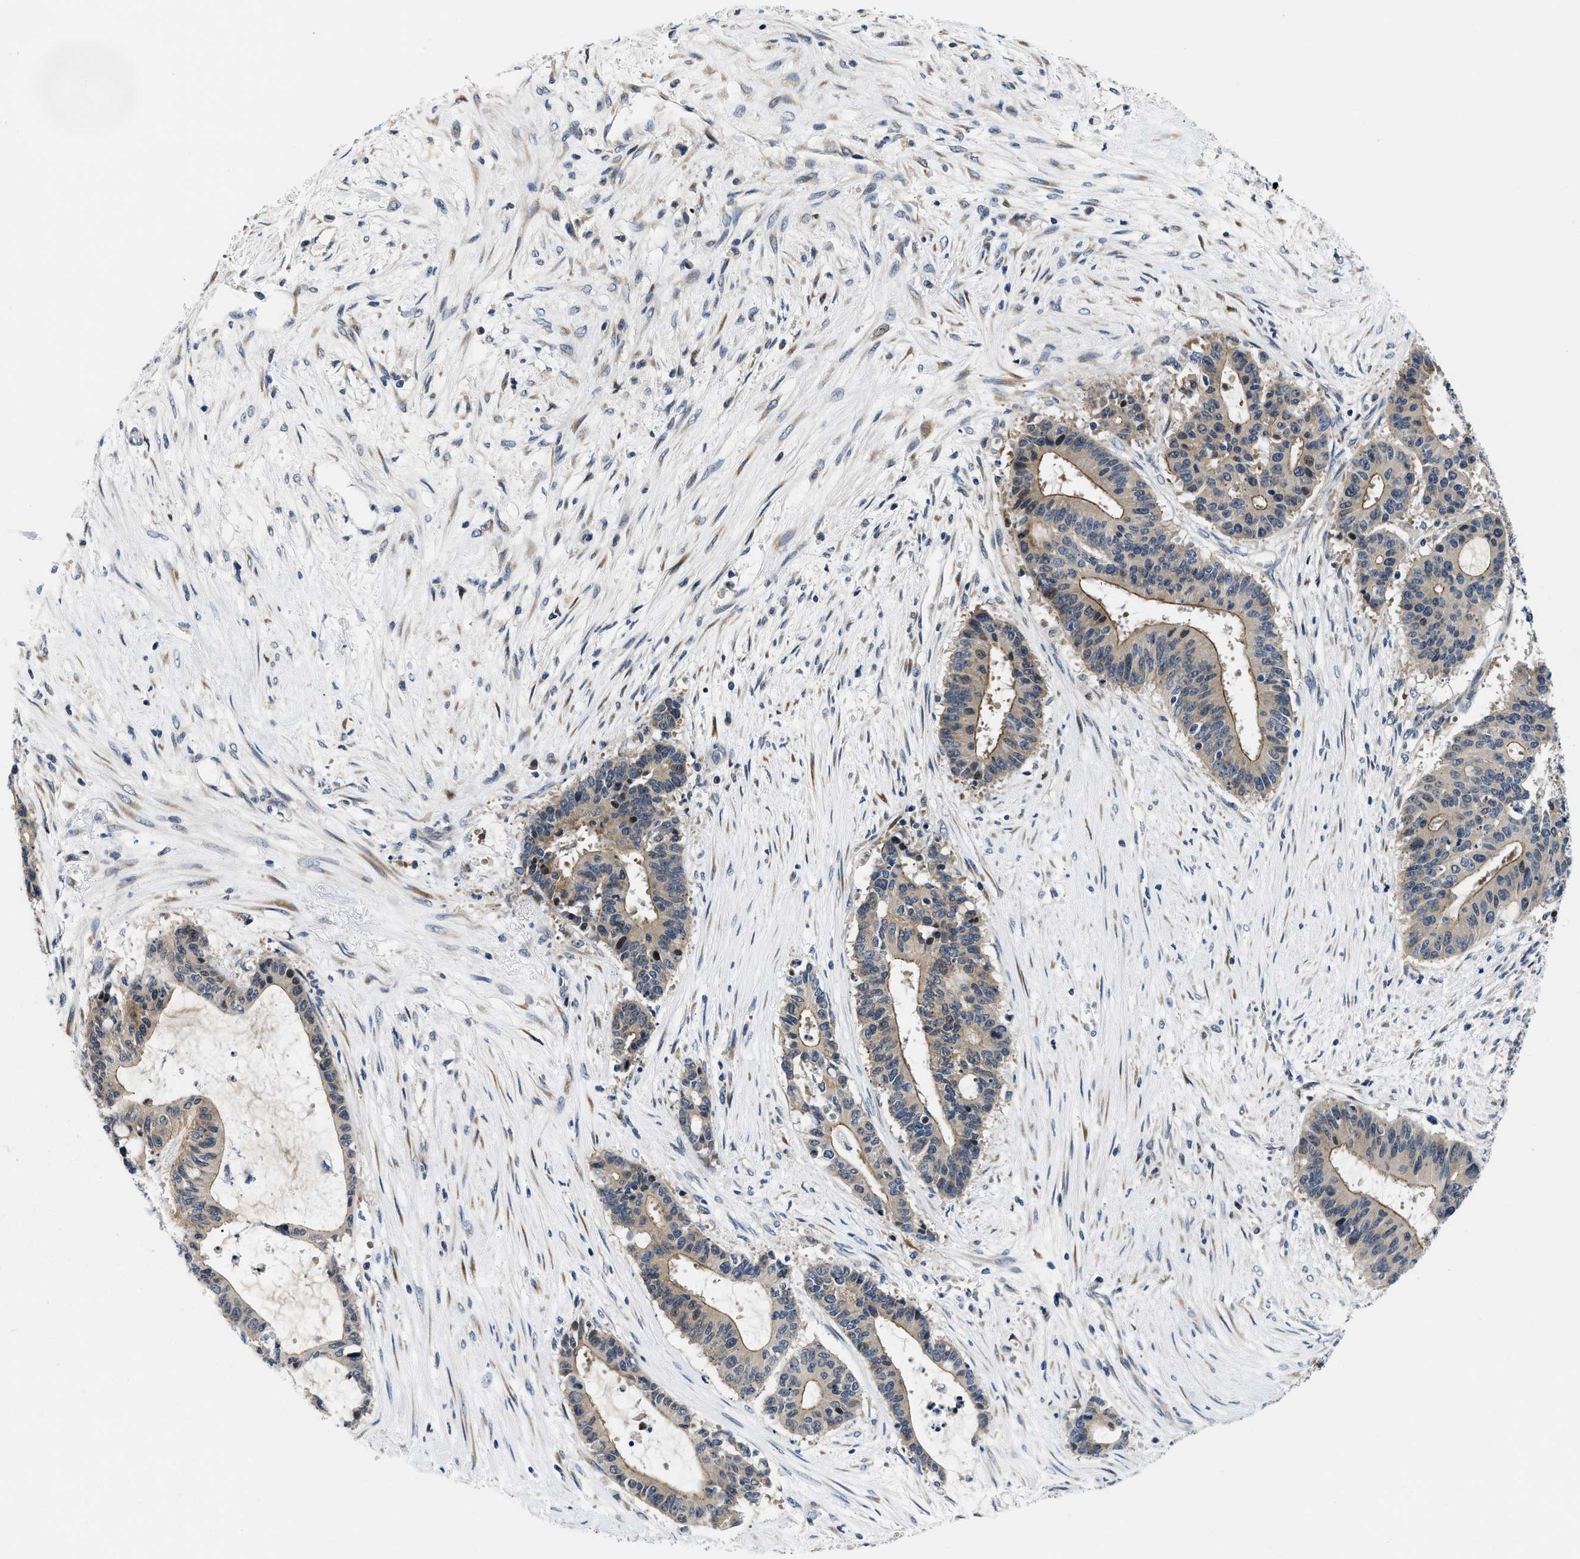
{"staining": {"intensity": "weak", "quantity": "25%-75%", "location": "cytoplasmic/membranous"}, "tissue": "liver cancer", "cell_type": "Tumor cells", "image_type": "cancer", "snomed": [{"axis": "morphology", "description": "Cholangiocarcinoma"}, {"axis": "topography", "description": "Liver"}], "caption": "Weak cytoplasmic/membranous expression is identified in about 25%-75% of tumor cells in liver cholangiocarcinoma.", "gene": "IKBKE", "patient": {"sex": "female", "age": 73}}